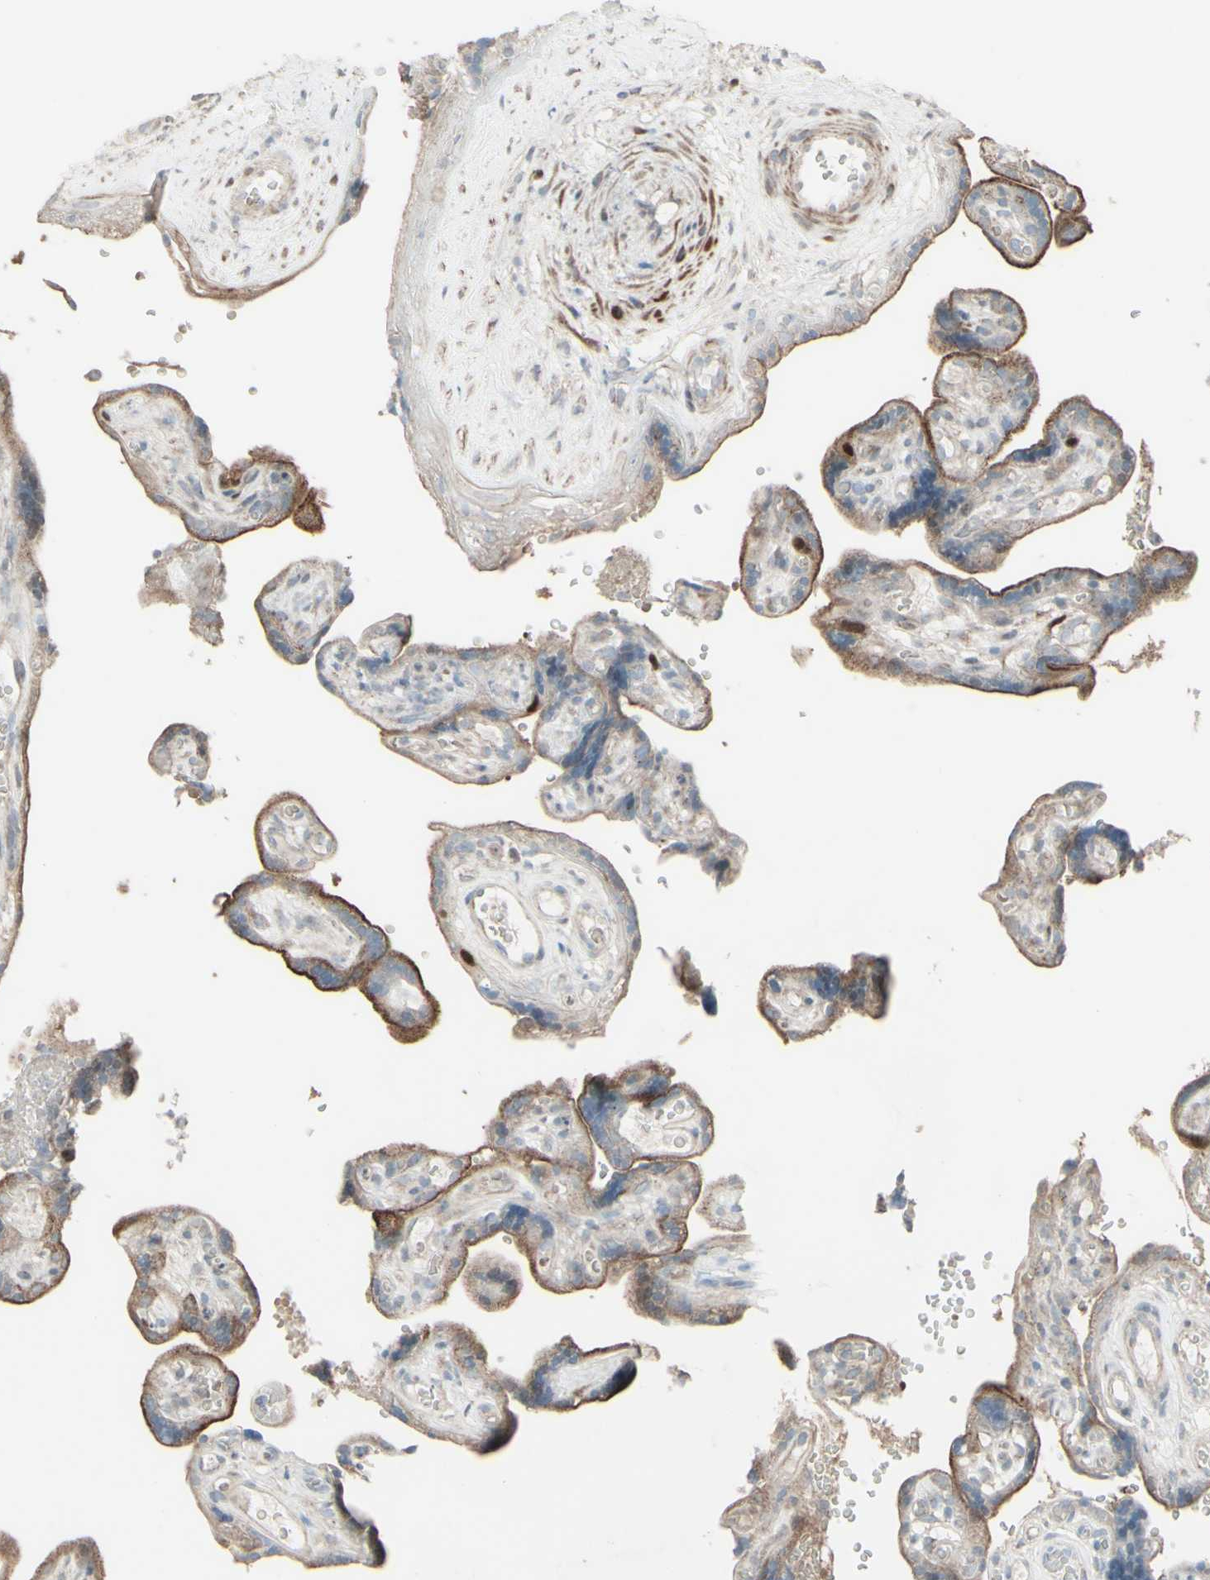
{"staining": {"intensity": "weak", "quantity": "25%-75%", "location": "cytoplasmic/membranous"}, "tissue": "placenta", "cell_type": "Decidual cells", "image_type": "normal", "snomed": [{"axis": "morphology", "description": "Normal tissue, NOS"}, {"axis": "topography", "description": "Placenta"}], "caption": "Immunohistochemistry (DAB) staining of unremarkable placenta reveals weak cytoplasmic/membranous protein staining in approximately 25%-75% of decidual cells.", "gene": "GMNN", "patient": {"sex": "female", "age": 30}}